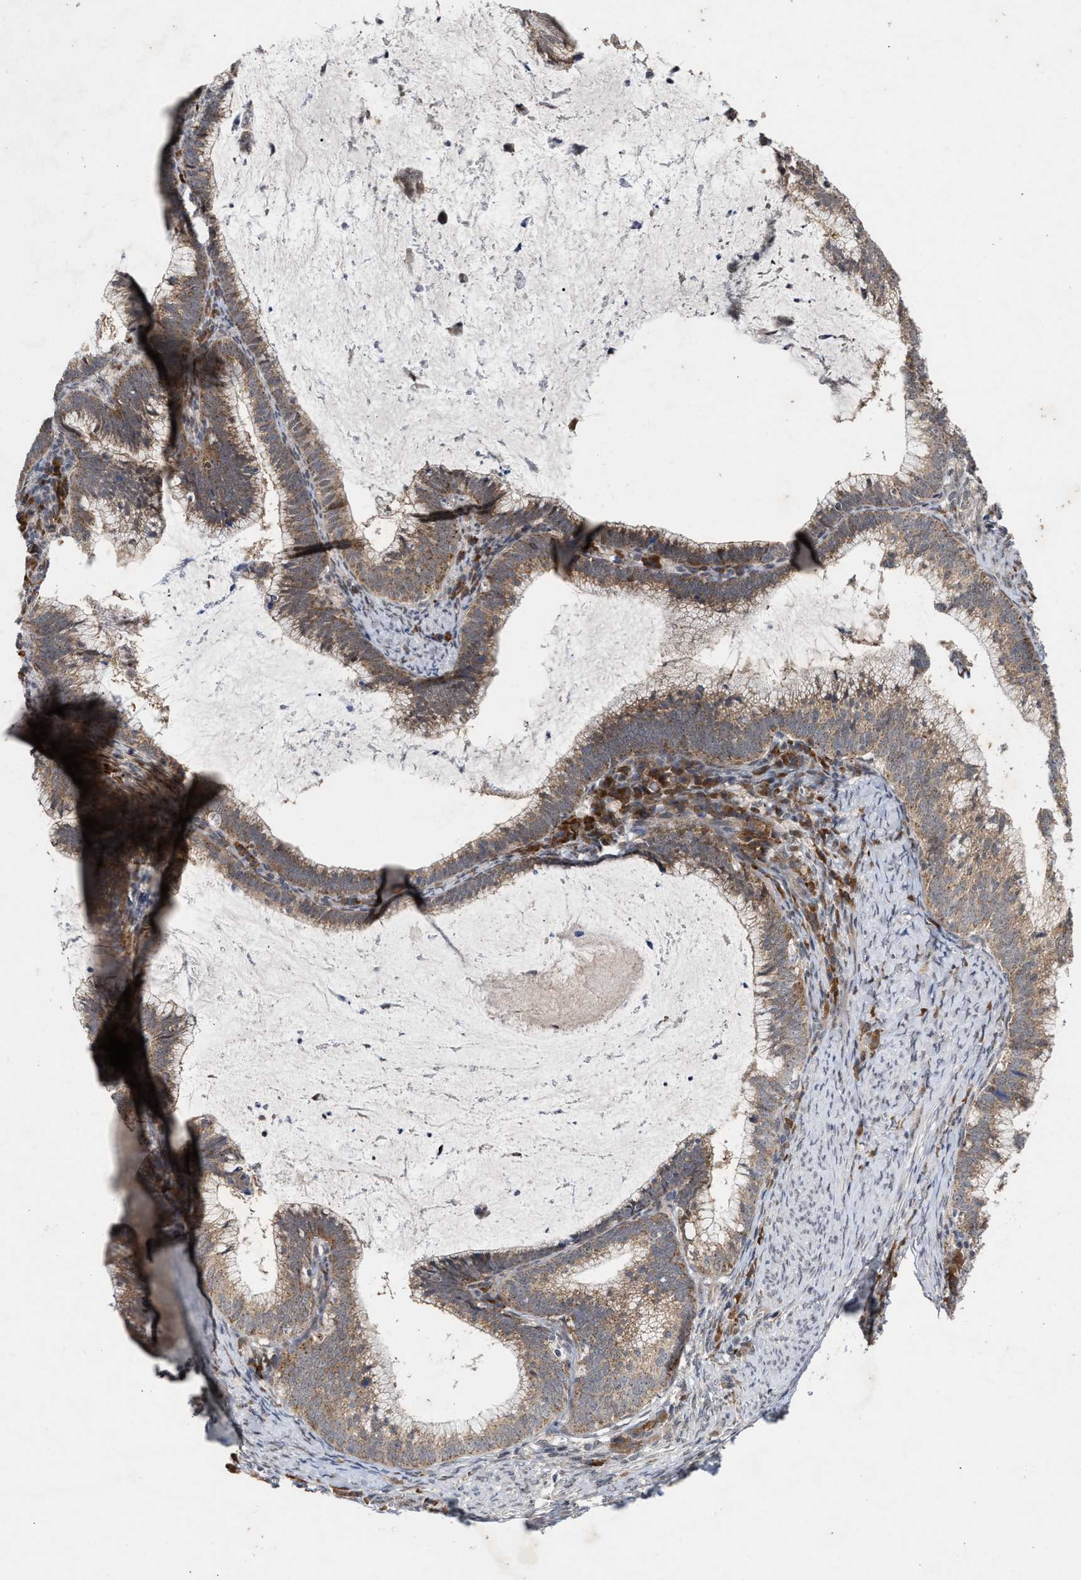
{"staining": {"intensity": "moderate", "quantity": ">75%", "location": "cytoplasmic/membranous"}, "tissue": "cervical cancer", "cell_type": "Tumor cells", "image_type": "cancer", "snomed": [{"axis": "morphology", "description": "Adenocarcinoma, NOS"}, {"axis": "topography", "description": "Cervix"}], "caption": "Immunohistochemistry of cervical adenocarcinoma reveals medium levels of moderate cytoplasmic/membranous positivity in approximately >75% of tumor cells.", "gene": "MKNK2", "patient": {"sex": "female", "age": 36}}